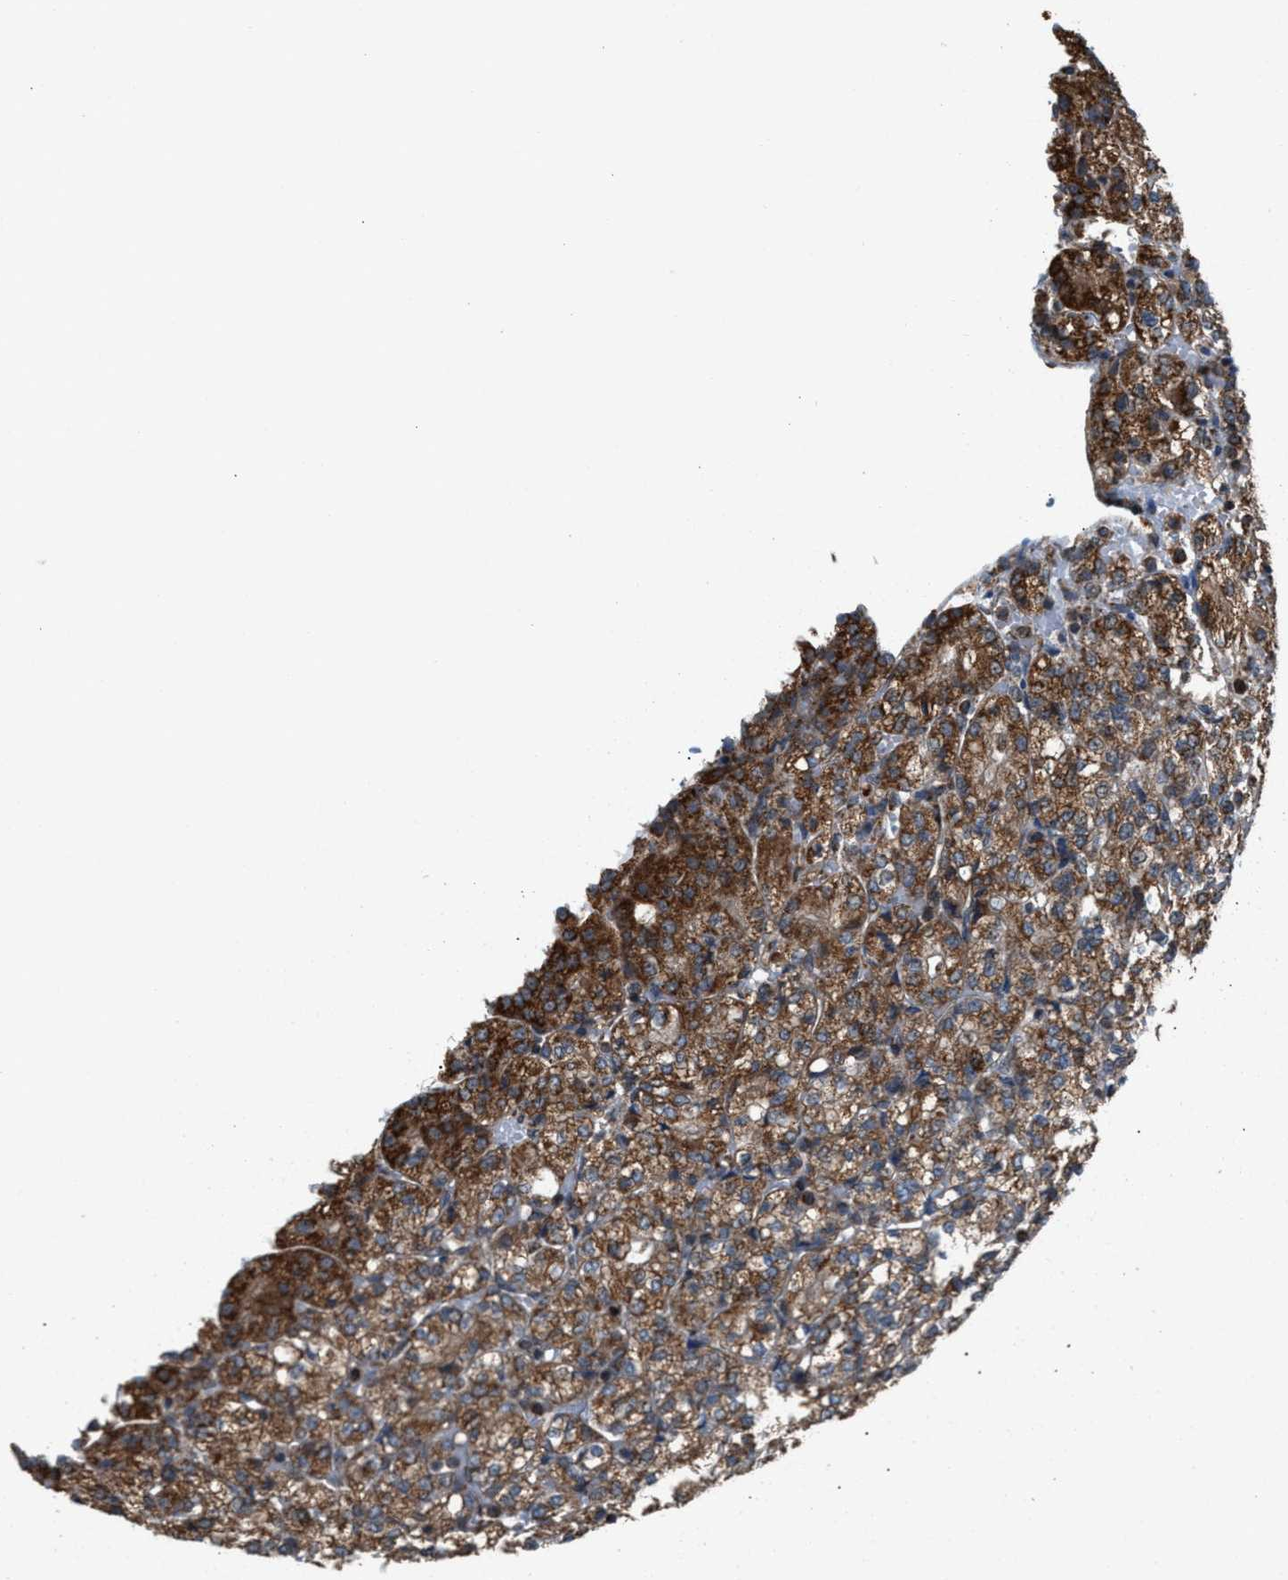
{"staining": {"intensity": "moderate", "quantity": ">75%", "location": "cytoplasmic/membranous"}, "tissue": "renal cancer", "cell_type": "Tumor cells", "image_type": "cancer", "snomed": [{"axis": "morphology", "description": "Adenocarcinoma, NOS"}, {"axis": "topography", "description": "Kidney"}], "caption": "Brown immunohistochemical staining in human adenocarcinoma (renal) displays moderate cytoplasmic/membranous expression in approximately >75% of tumor cells.", "gene": "SGSM2", "patient": {"sex": "male", "age": 77}}